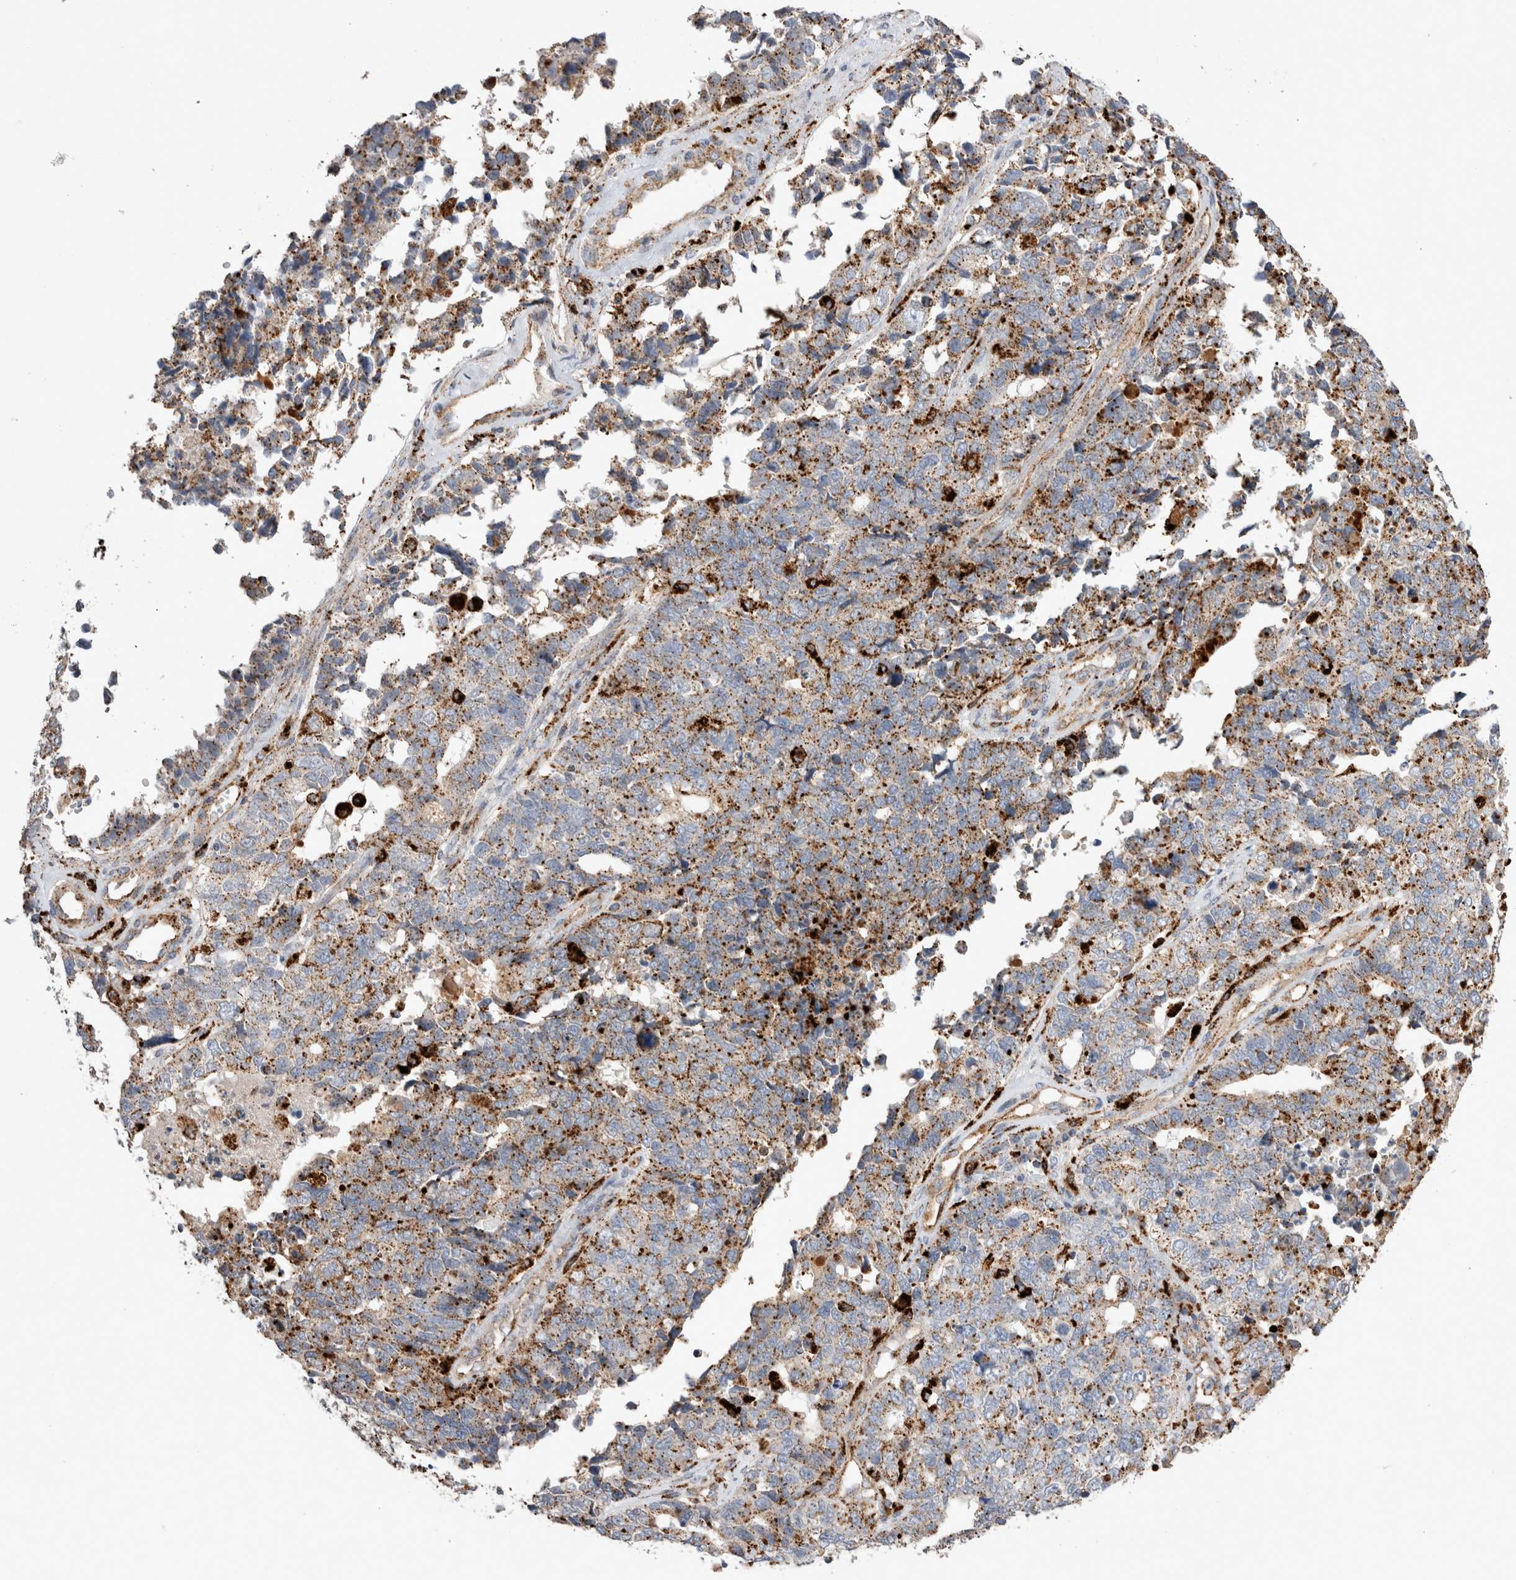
{"staining": {"intensity": "moderate", "quantity": ">75%", "location": "cytoplasmic/membranous"}, "tissue": "cervical cancer", "cell_type": "Tumor cells", "image_type": "cancer", "snomed": [{"axis": "morphology", "description": "Squamous cell carcinoma, NOS"}, {"axis": "topography", "description": "Cervix"}], "caption": "IHC staining of cervical cancer (squamous cell carcinoma), which reveals medium levels of moderate cytoplasmic/membranous expression in approximately >75% of tumor cells indicating moderate cytoplasmic/membranous protein positivity. The staining was performed using DAB (3,3'-diaminobenzidine) (brown) for protein detection and nuclei were counterstained in hematoxylin (blue).", "gene": "CTSA", "patient": {"sex": "female", "age": 63}}